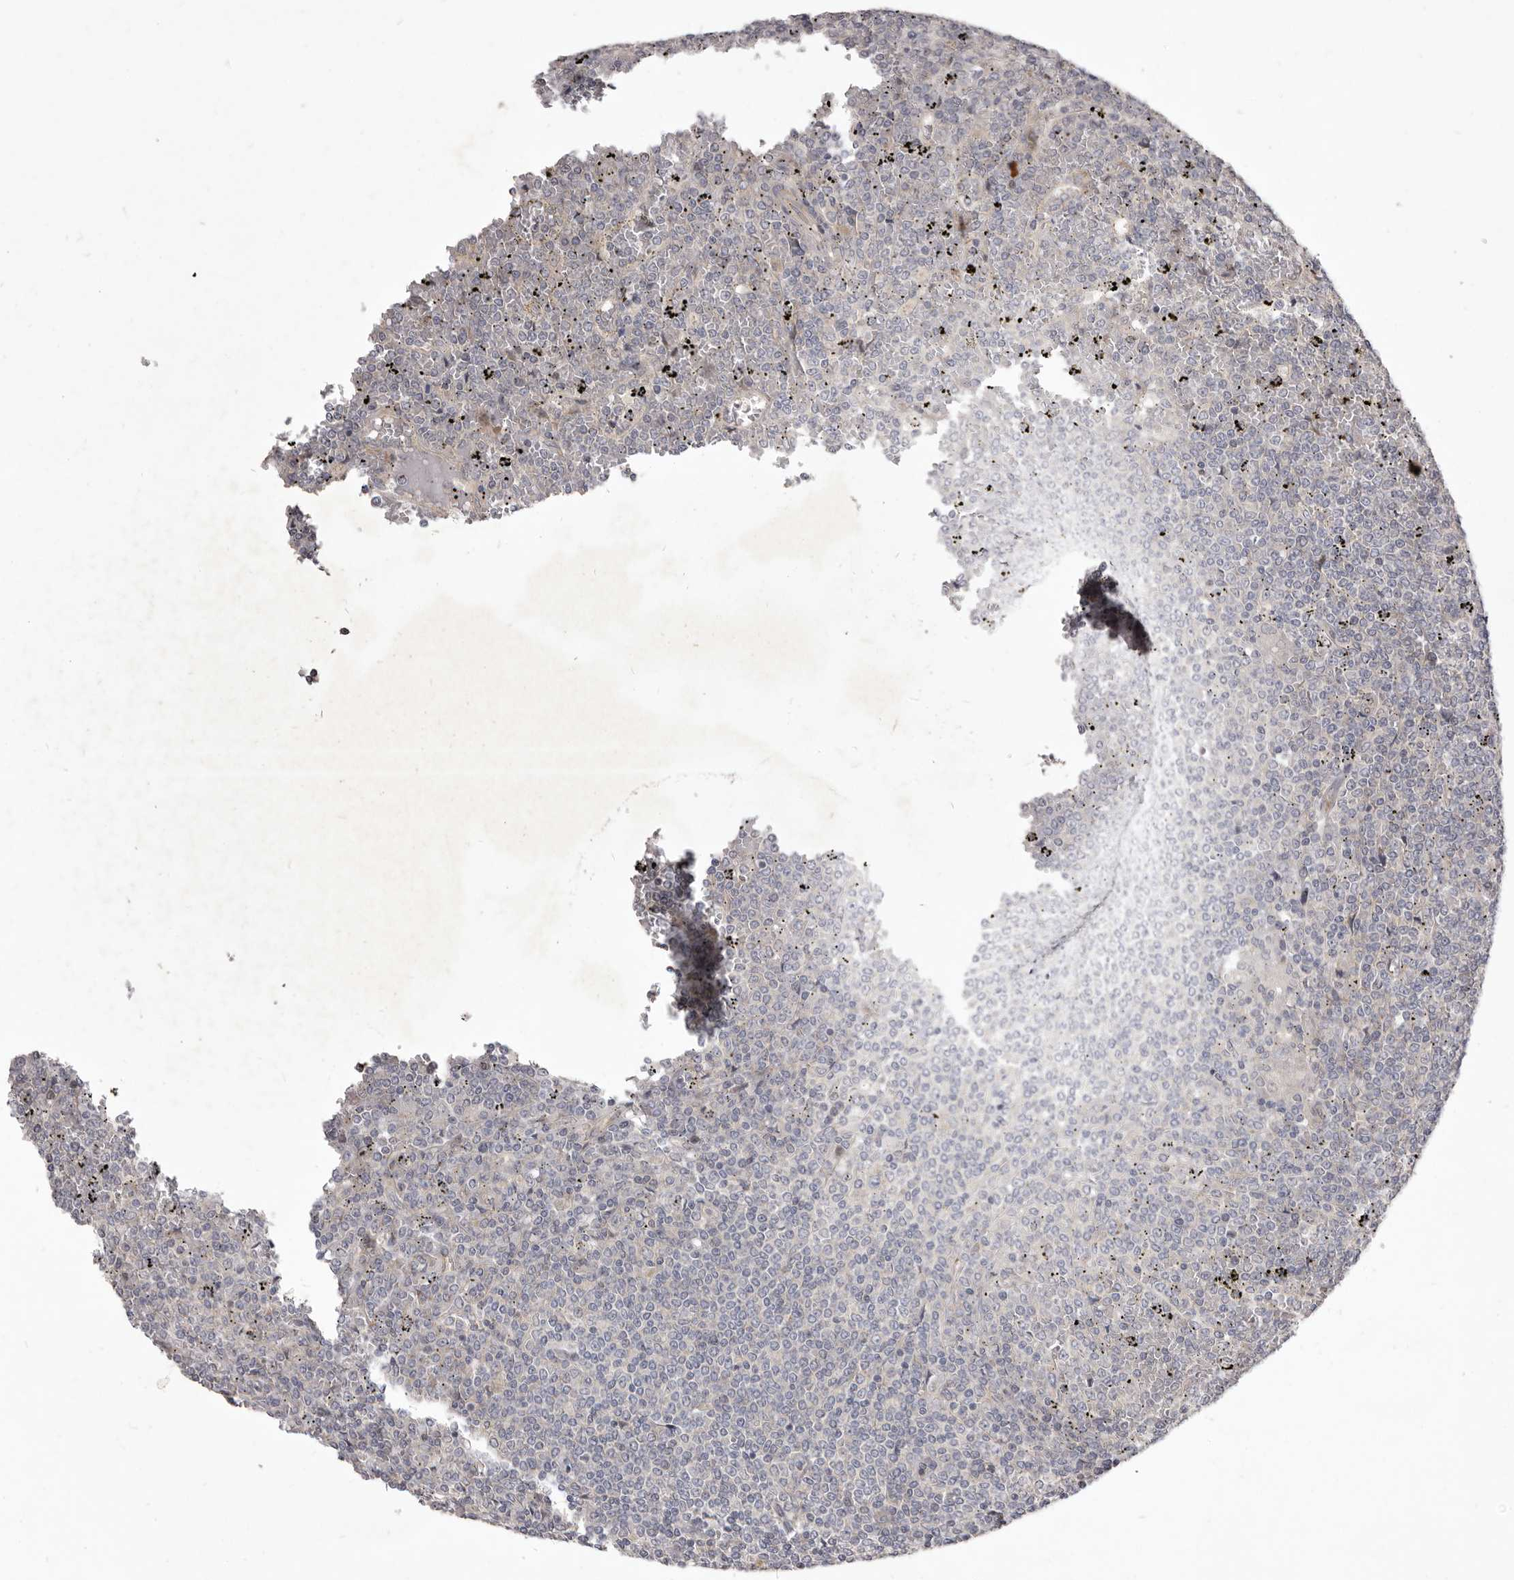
{"staining": {"intensity": "negative", "quantity": "none", "location": "none"}, "tissue": "lymphoma", "cell_type": "Tumor cells", "image_type": "cancer", "snomed": [{"axis": "morphology", "description": "Malignant lymphoma, non-Hodgkin's type, Low grade"}, {"axis": "topography", "description": "Spleen"}], "caption": "DAB immunohistochemical staining of lymphoma shows no significant expression in tumor cells.", "gene": "TBC1D8B", "patient": {"sex": "female", "age": 19}}